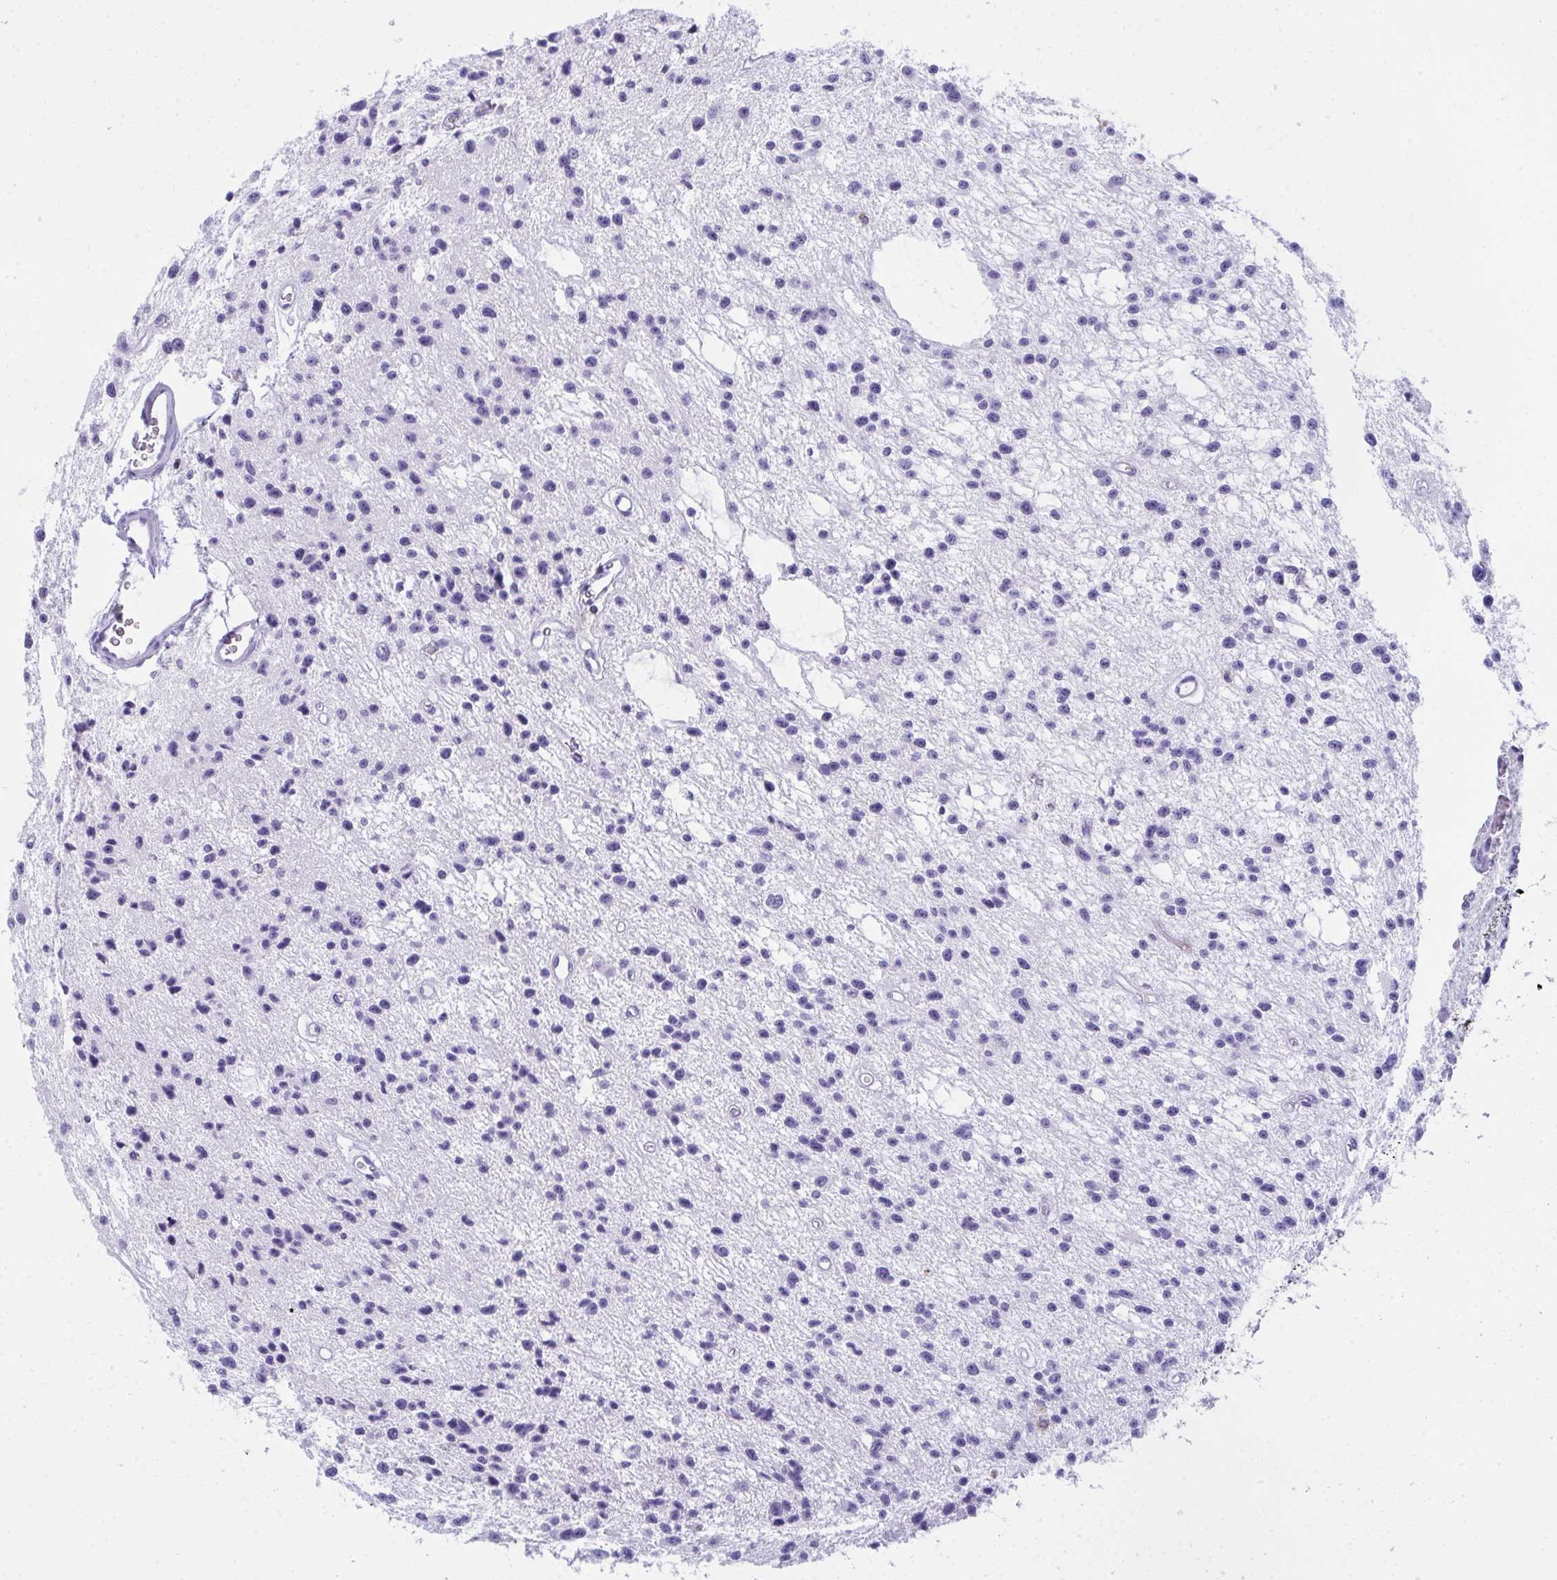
{"staining": {"intensity": "negative", "quantity": "none", "location": "none"}, "tissue": "glioma", "cell_type": "Tumor cells", "image_type": "cancer", "snomed": [{"axis": "morphology", "description": "Glioma, malignant, Low grade"}, {"axis": "topography", "description": "Brain"}], "caption": "Immunohistochemistry (IHC) of glioma demonstrates no positivity in tumor cells. (Immunohistochemistry, brightfield microscopy, high magnification).", "gene": "SPN", "patient": {"sex": "male", "age": 43}}